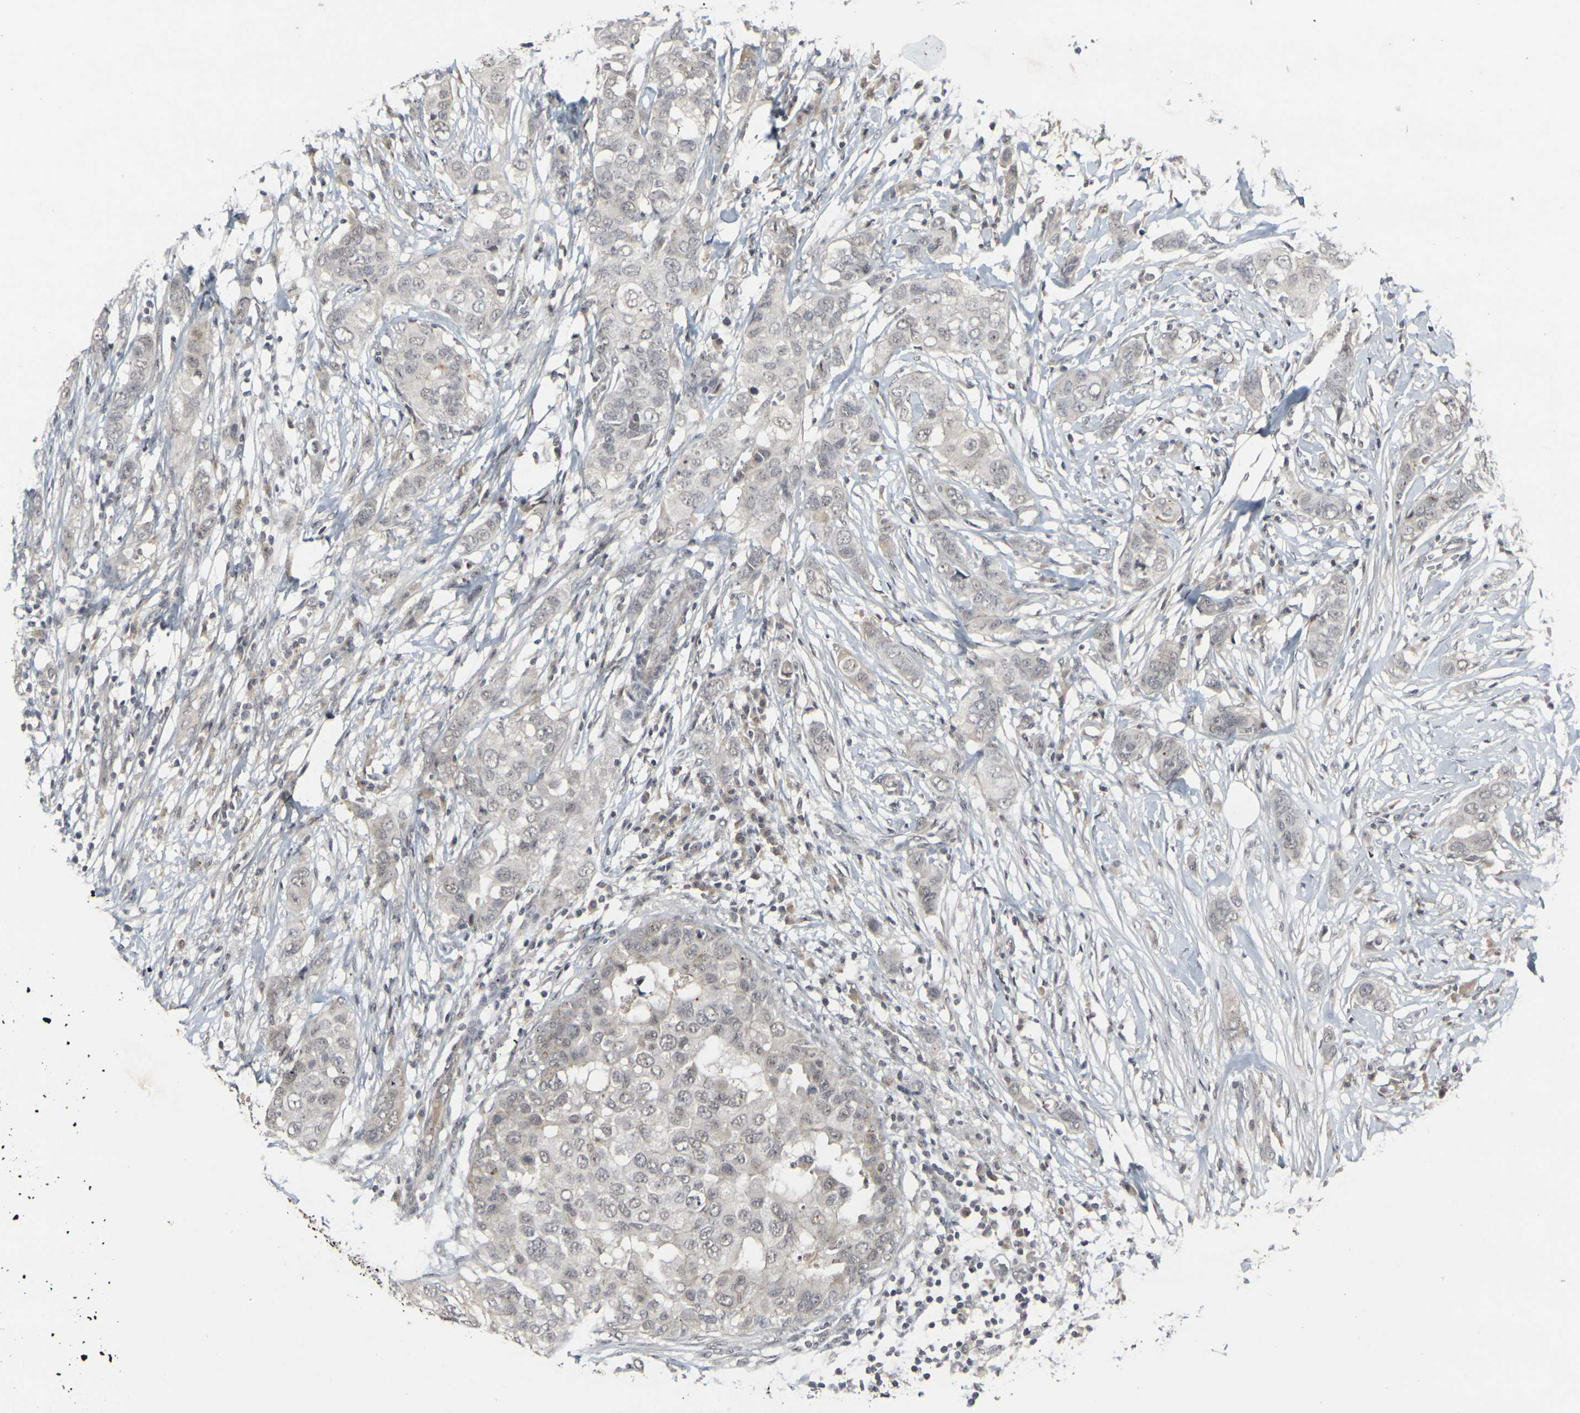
{"staining": {"intensity": "negative", "quantity": "none", "location": "none"}, "tissue": "breast cancer", "cell_type": "Tumor cells", "image_type": "cancer", "snomed": [{"axis": "morphology", "description": "Duct carcinoma"}, {"axis": "topography", "description": "Breast"}], "caption": "High magnification brightfield microscopy of intraductal carcinoma (breast) stained with DAB (3,3'-diaminobenzidine) (brown) and counterstained with hematoxylin (blue): tumor cells show no significant staining.", "gene": "GPR19", "patient": {"sex": "female", "age": 50}}